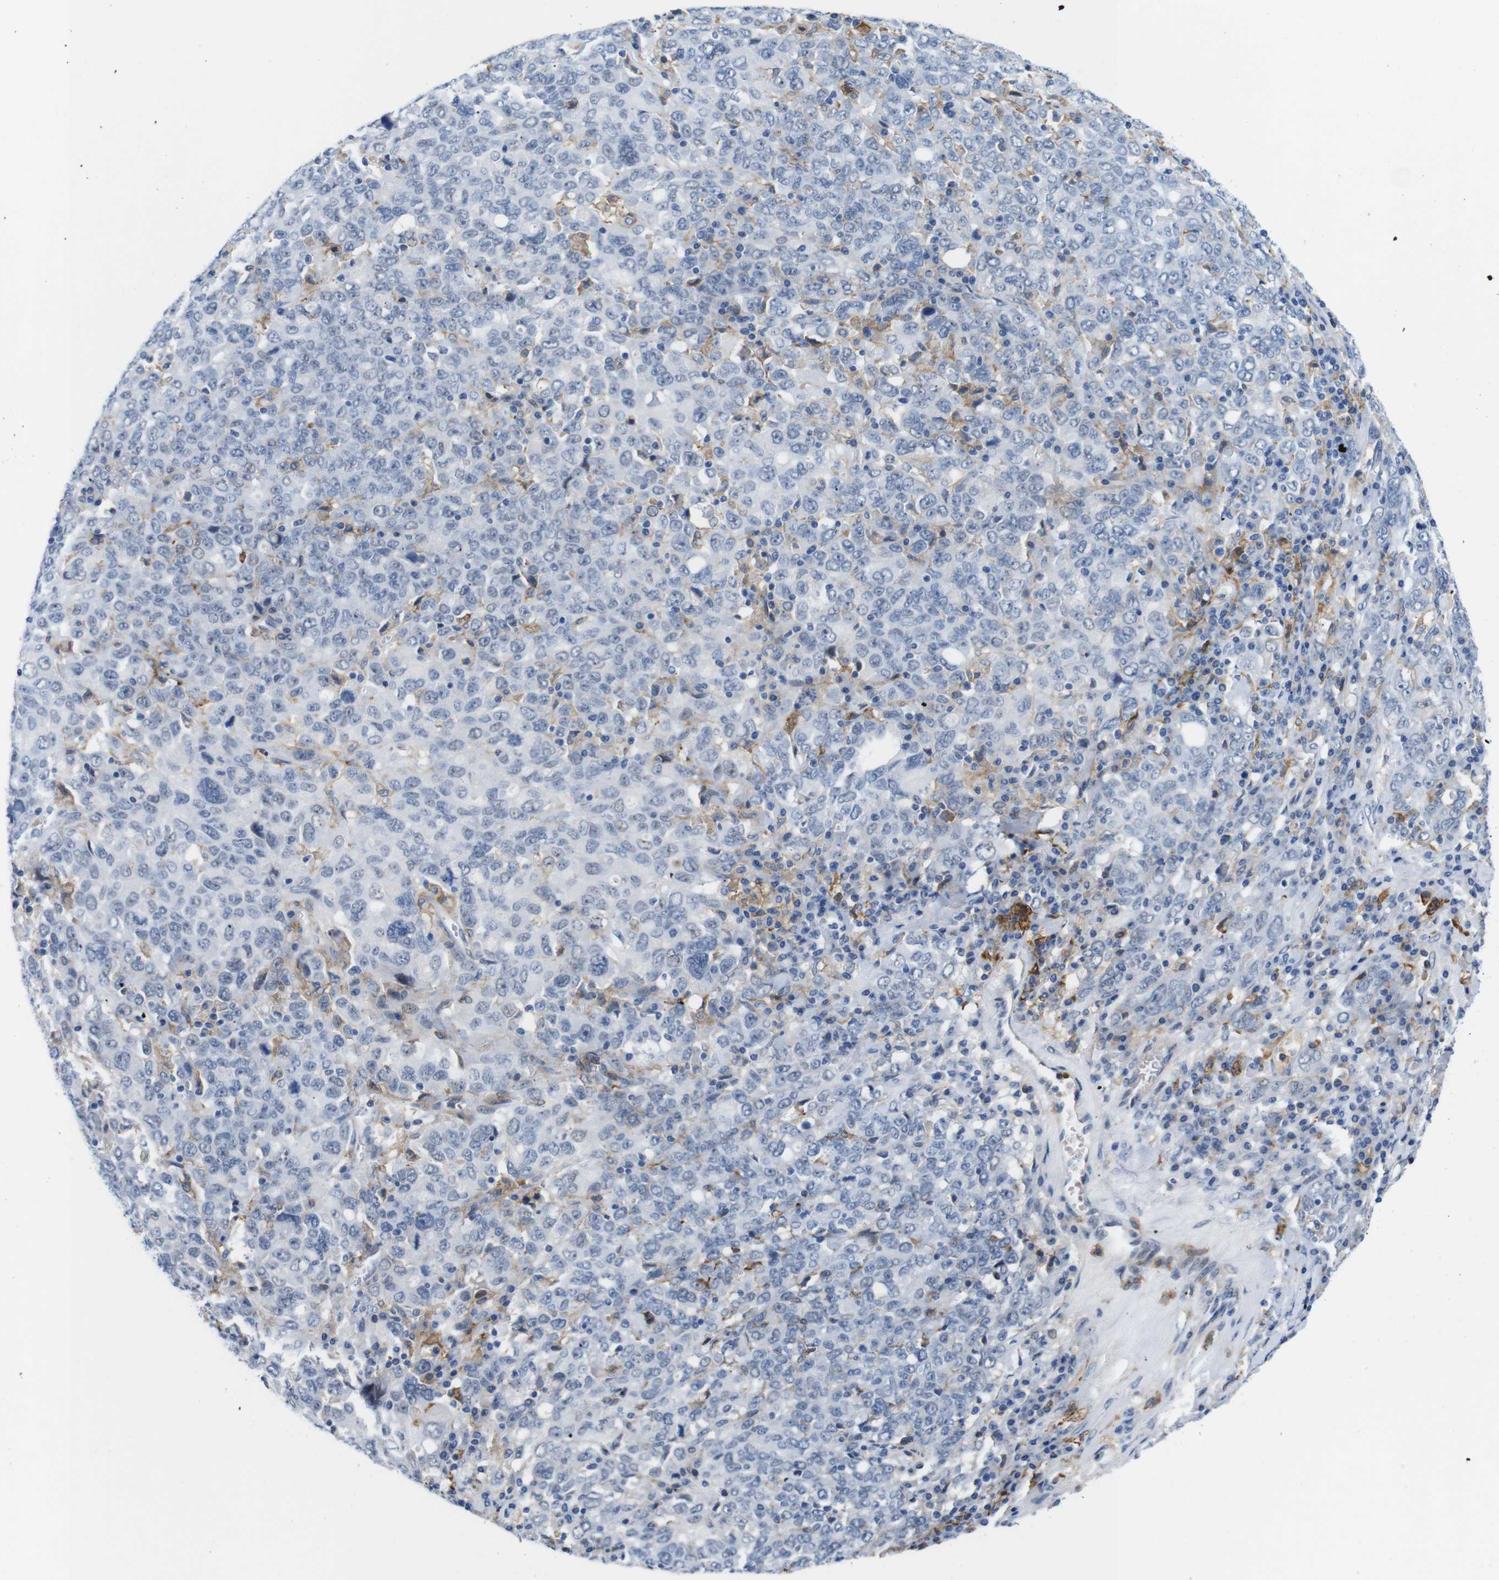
{"staining": {"intensity": "negative", "quantity": "none", "location": "none"}, "tissue": "ovarian cancer", "cell_type": "Tumor cells", "image_type": "cancer", "snomed": [{"axis": "morphology", "description": "Carcinoma, endometroid"}, {"axis": "topography", "description": "Ovary"}], "caption": "IHC histopathology image of ovarian cancer (endometroid carcinoma) stained for a protein (brown), which demonstrates no staining in tumor cells.", "gene": "CD300C", "patient": {"sex": "female", "age": 62}}